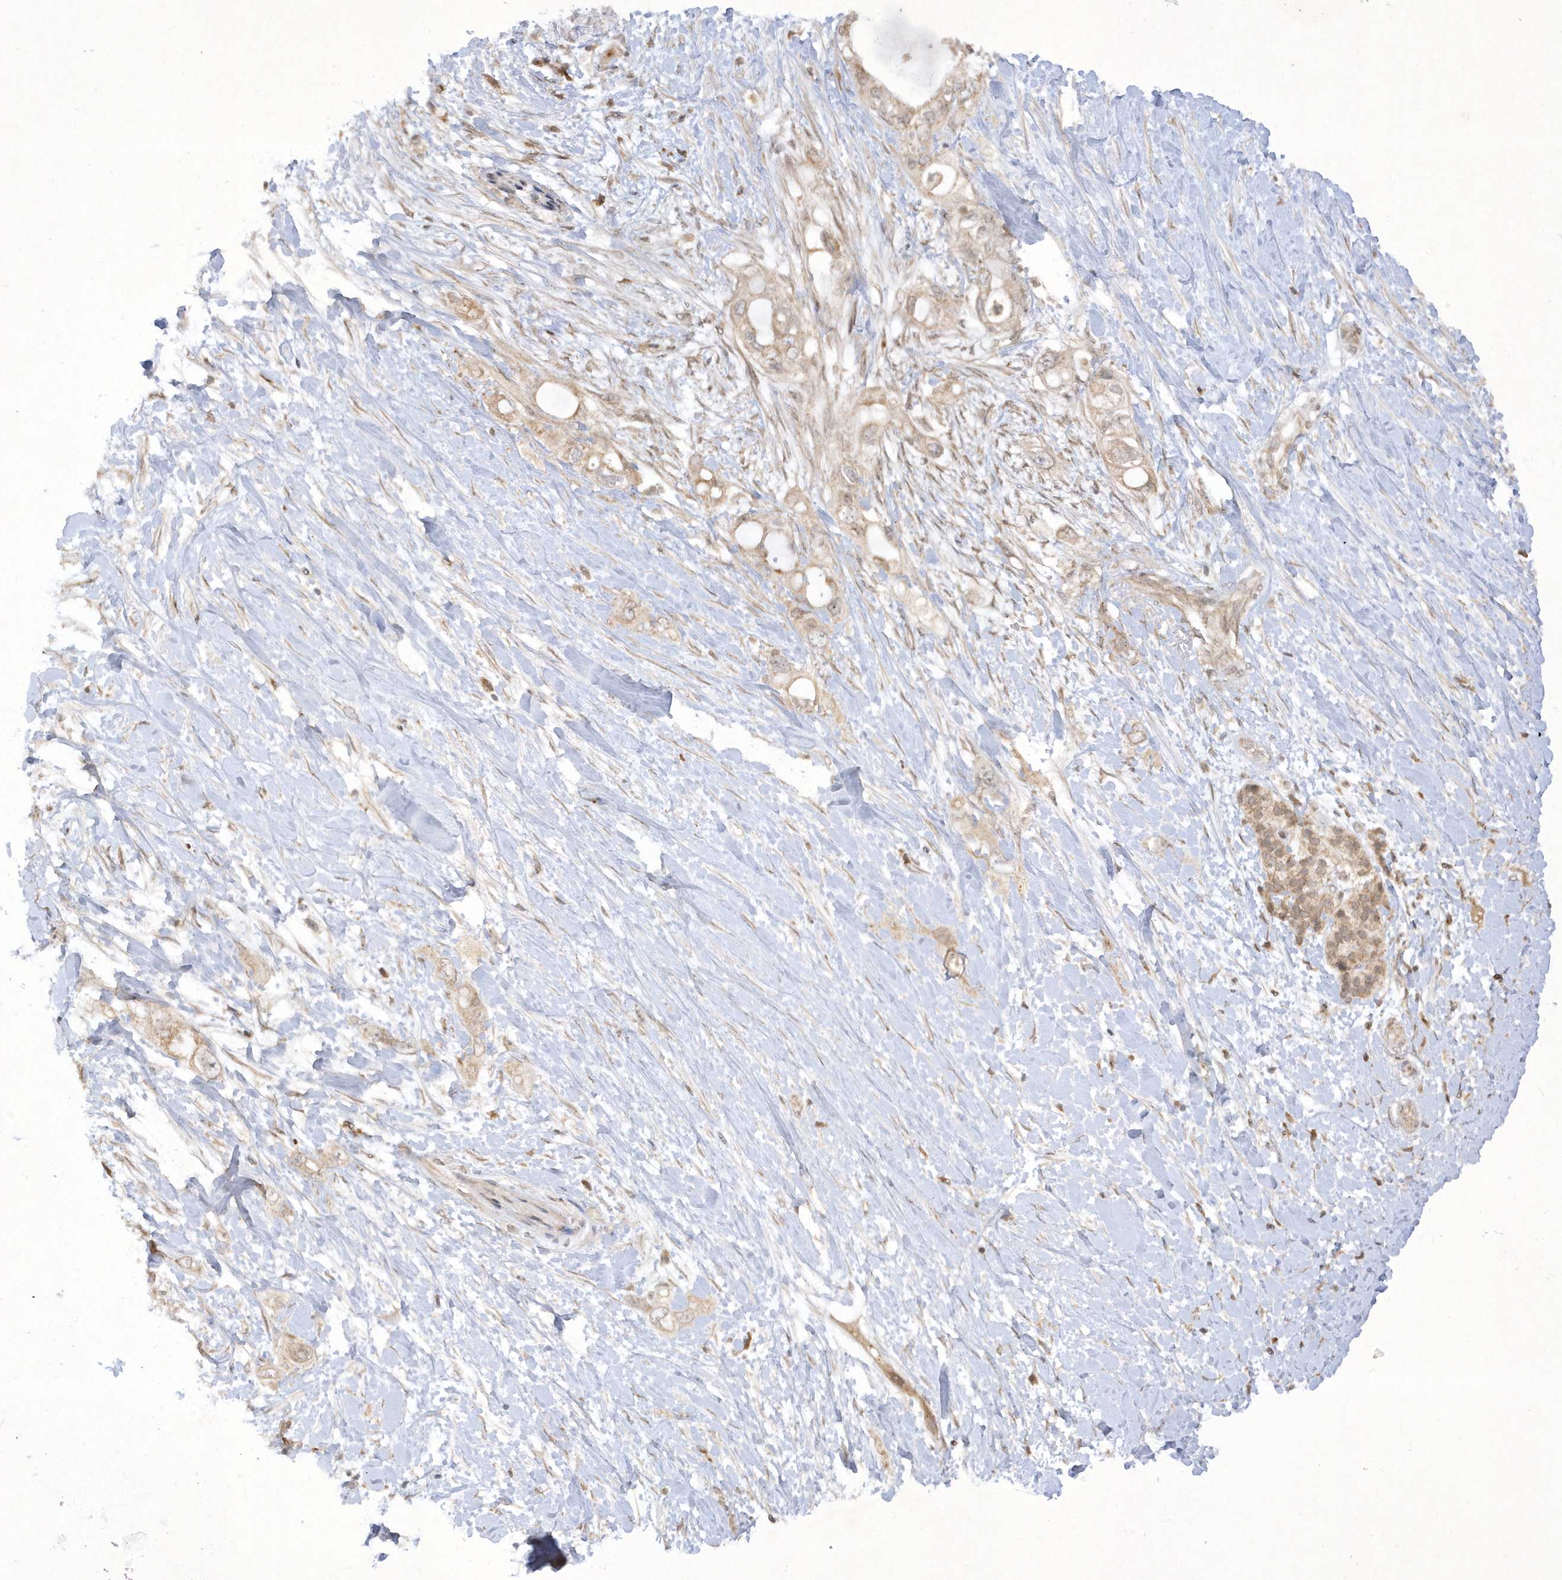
{"staining": {"intensity": "weak", "quantity": "25%-75%", "location": "cytoplasmic/membranous,nuclear"}, "tissue": "pancreatic cancer", "cell_type": "Tumor cells", "image_type": "cancer", "snomed": [{"axis": "morphology", "description": "Adenocarcinoma, NOS"}, {"axis": "topography", "description": "Pancreas"}], "caption": "Protein expression analysis of pancreatic adenocarcinoma shows weak cytoplasmic/membranous and nuclear positivity in about 25%-75% of tumor cells.", "gene": "ZNF213", "patient": {"sex": "female", "age": 56}}